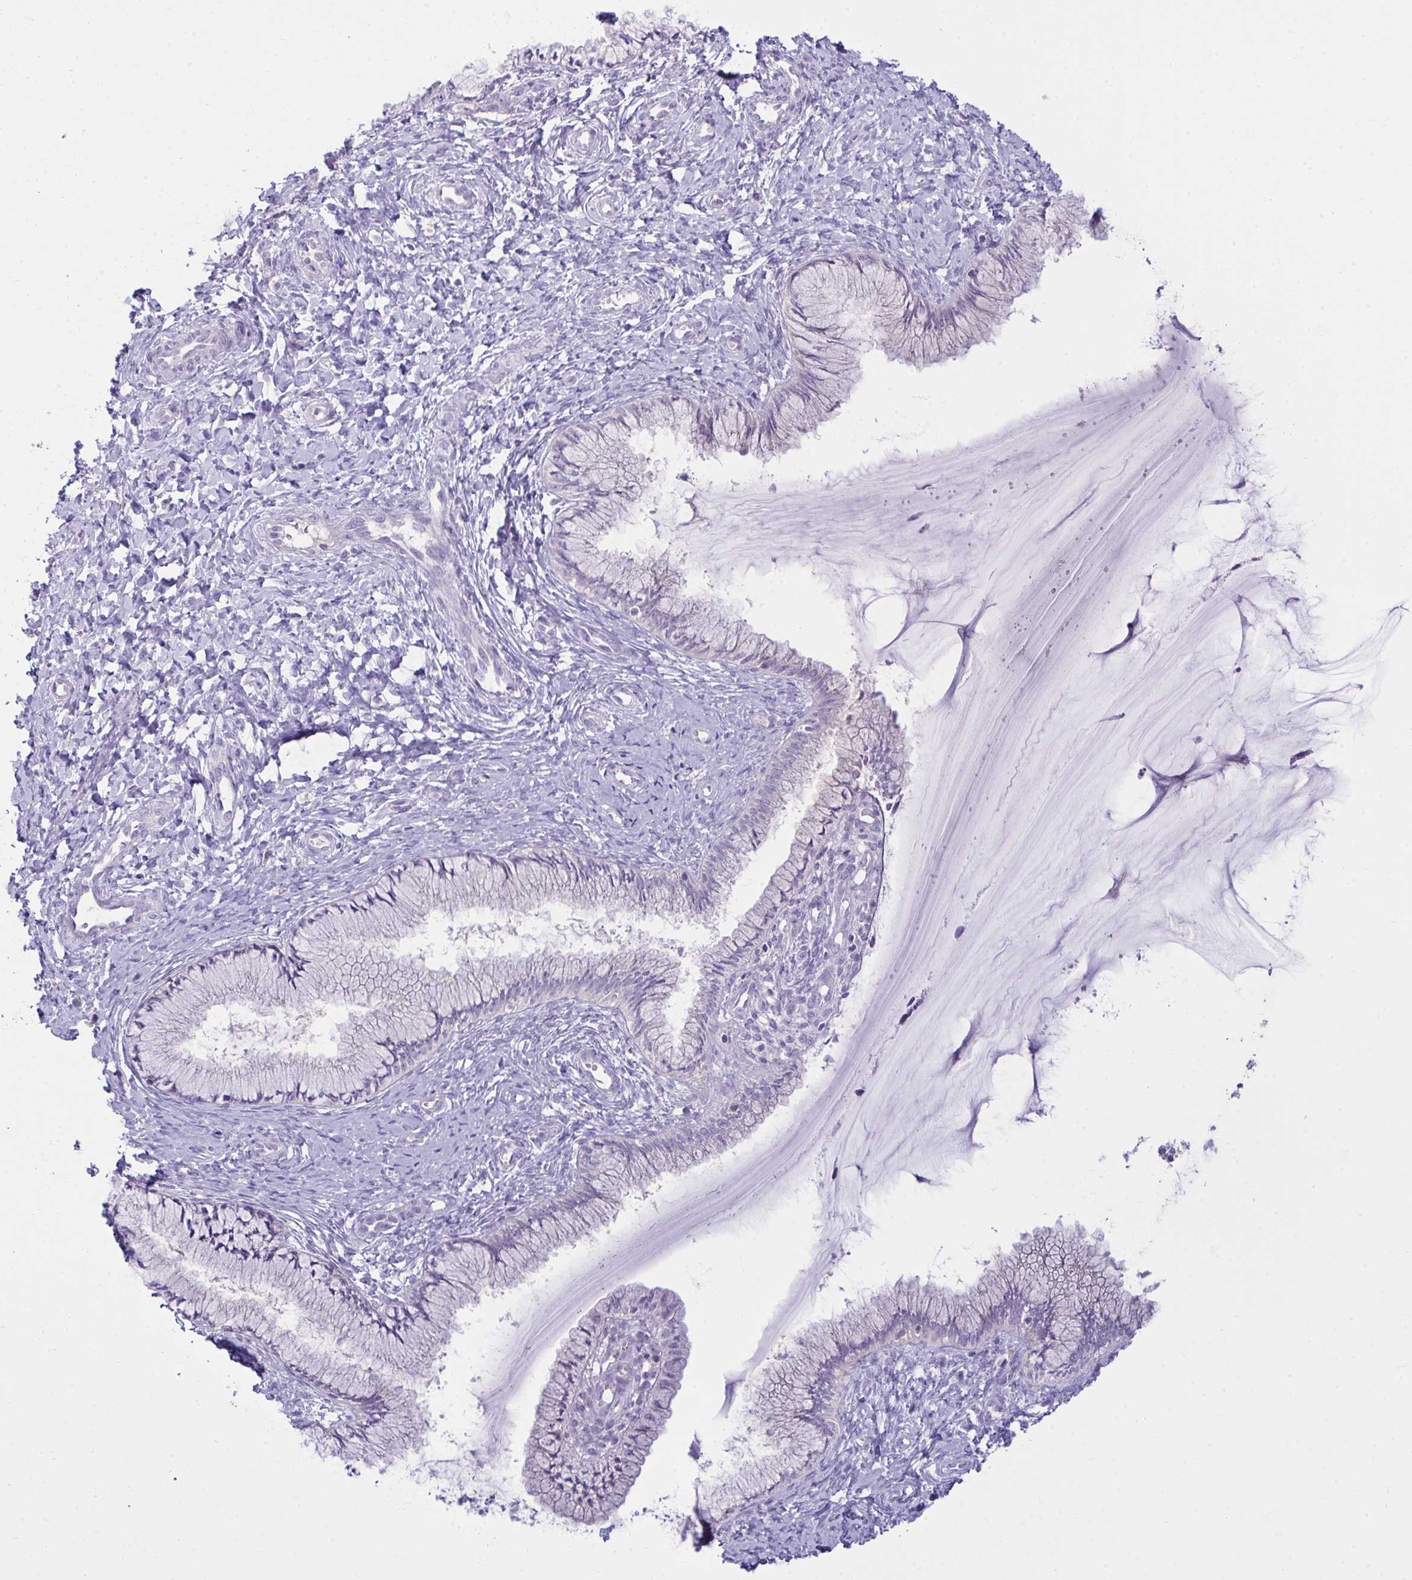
{"staining": {"intensity": "negative", "quantity": "none", "location": "none"}, "tissue": "cervix", "cell_type": "Glandular cells", "image_type": "normal", "snomed": [{"axis": "morphology", "description": "Normal tissue, NOS"}, {"axis": "topography", "description": "Cervix"}], "caption": "Immunohistochemistry of unremarkable cervix shows no staining in glandular cells.", "gene": "RANBP2", "patient": {"sex": "female", "age": 37}}